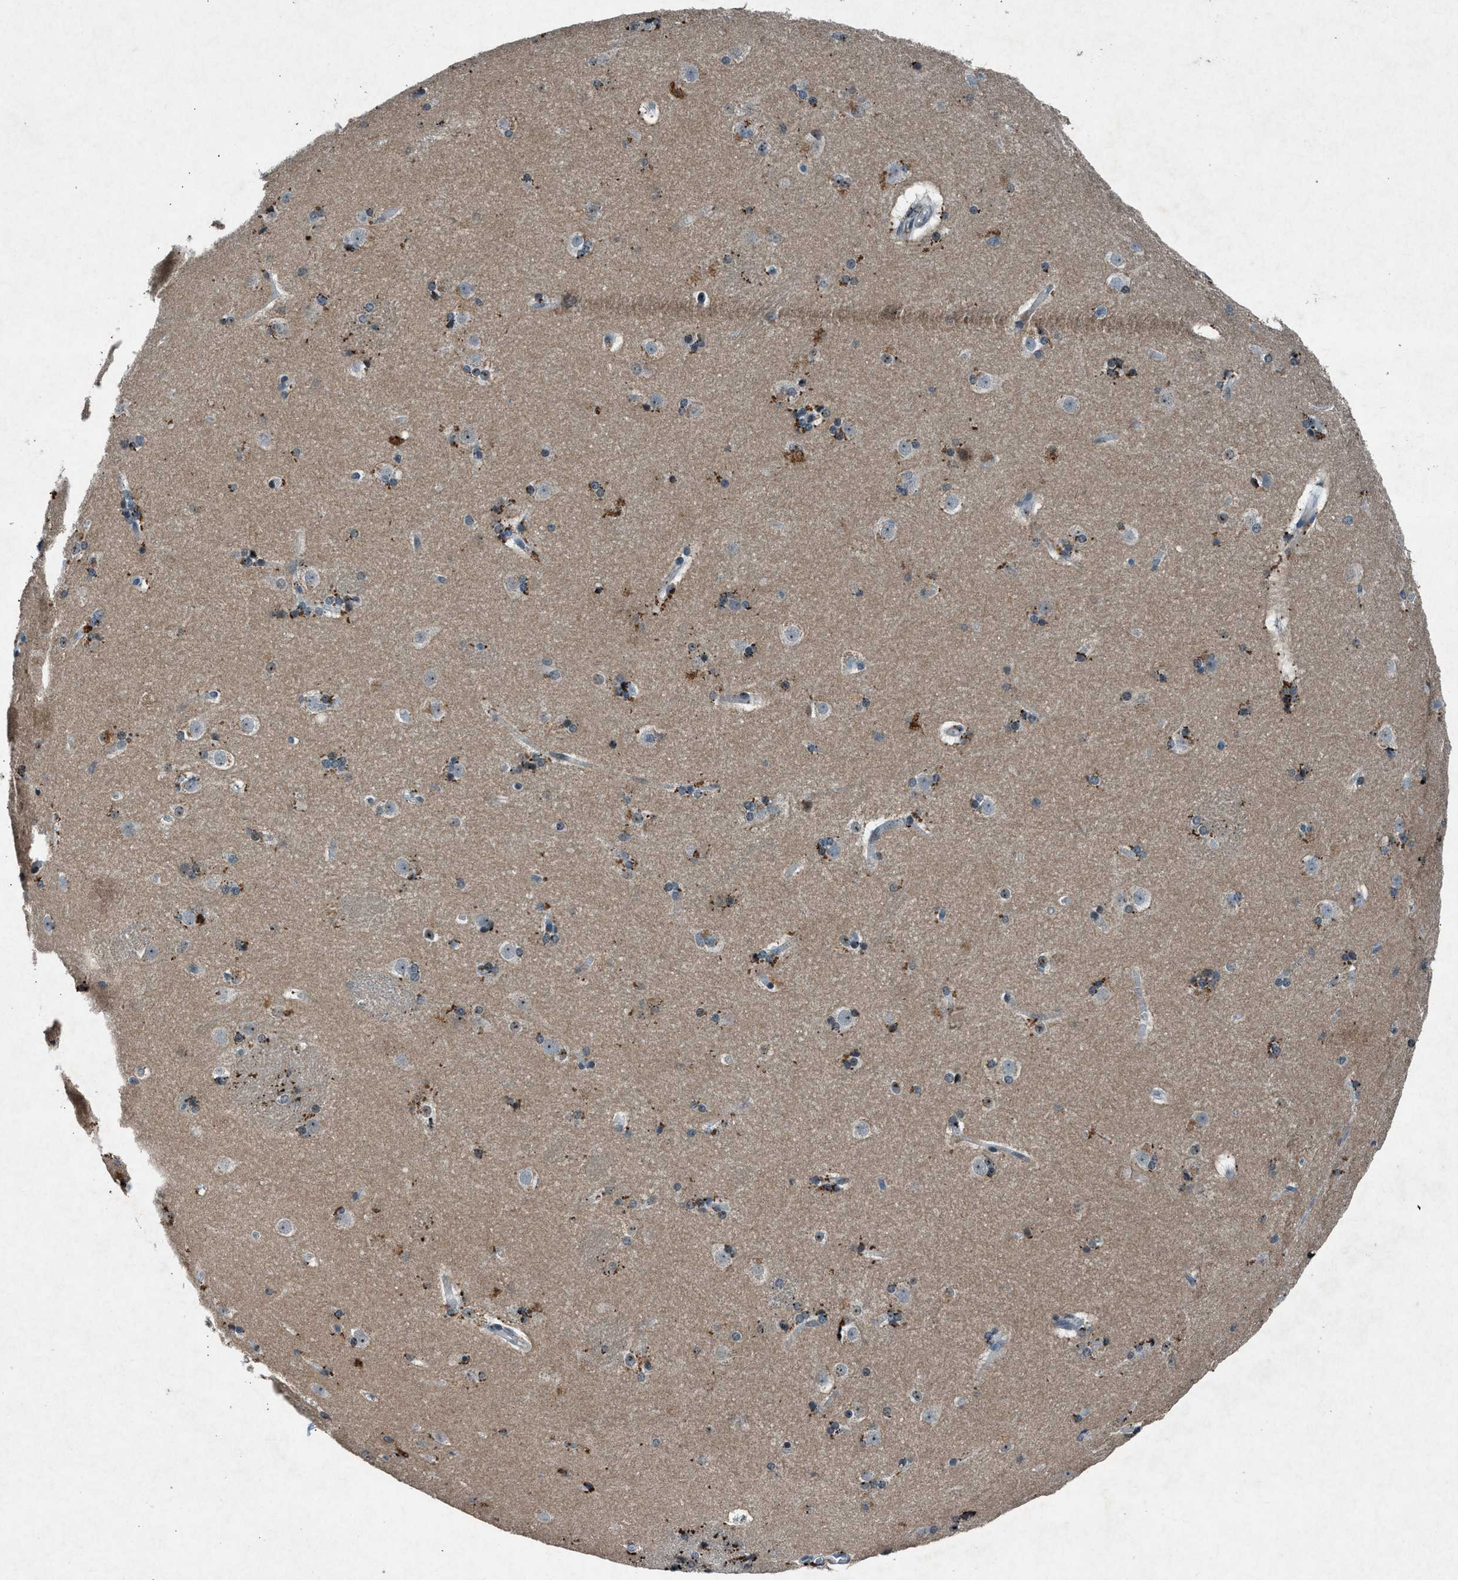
{"staining": {"intensity": "strong", "quantity": "<25%", "location": "cytoplasmic/membranous"}, "tissue": "caudate", "cell_type": "Glial cells", "image_type": "normal", "snomed": [{"axis": "morphology", "description": "Normal tissue, NOS"}, {"axis": "topography", "description": "Lateral ventricle wall"}], "caption": "This image shows immunohistochemistry (IHC) staining of normal human caudate, with medium strong cytoplasmic/membranous positivity in approximately <25% of glial cells.", "gene": "ADCY1", "patient": {"sex": "female", "age": 19}}